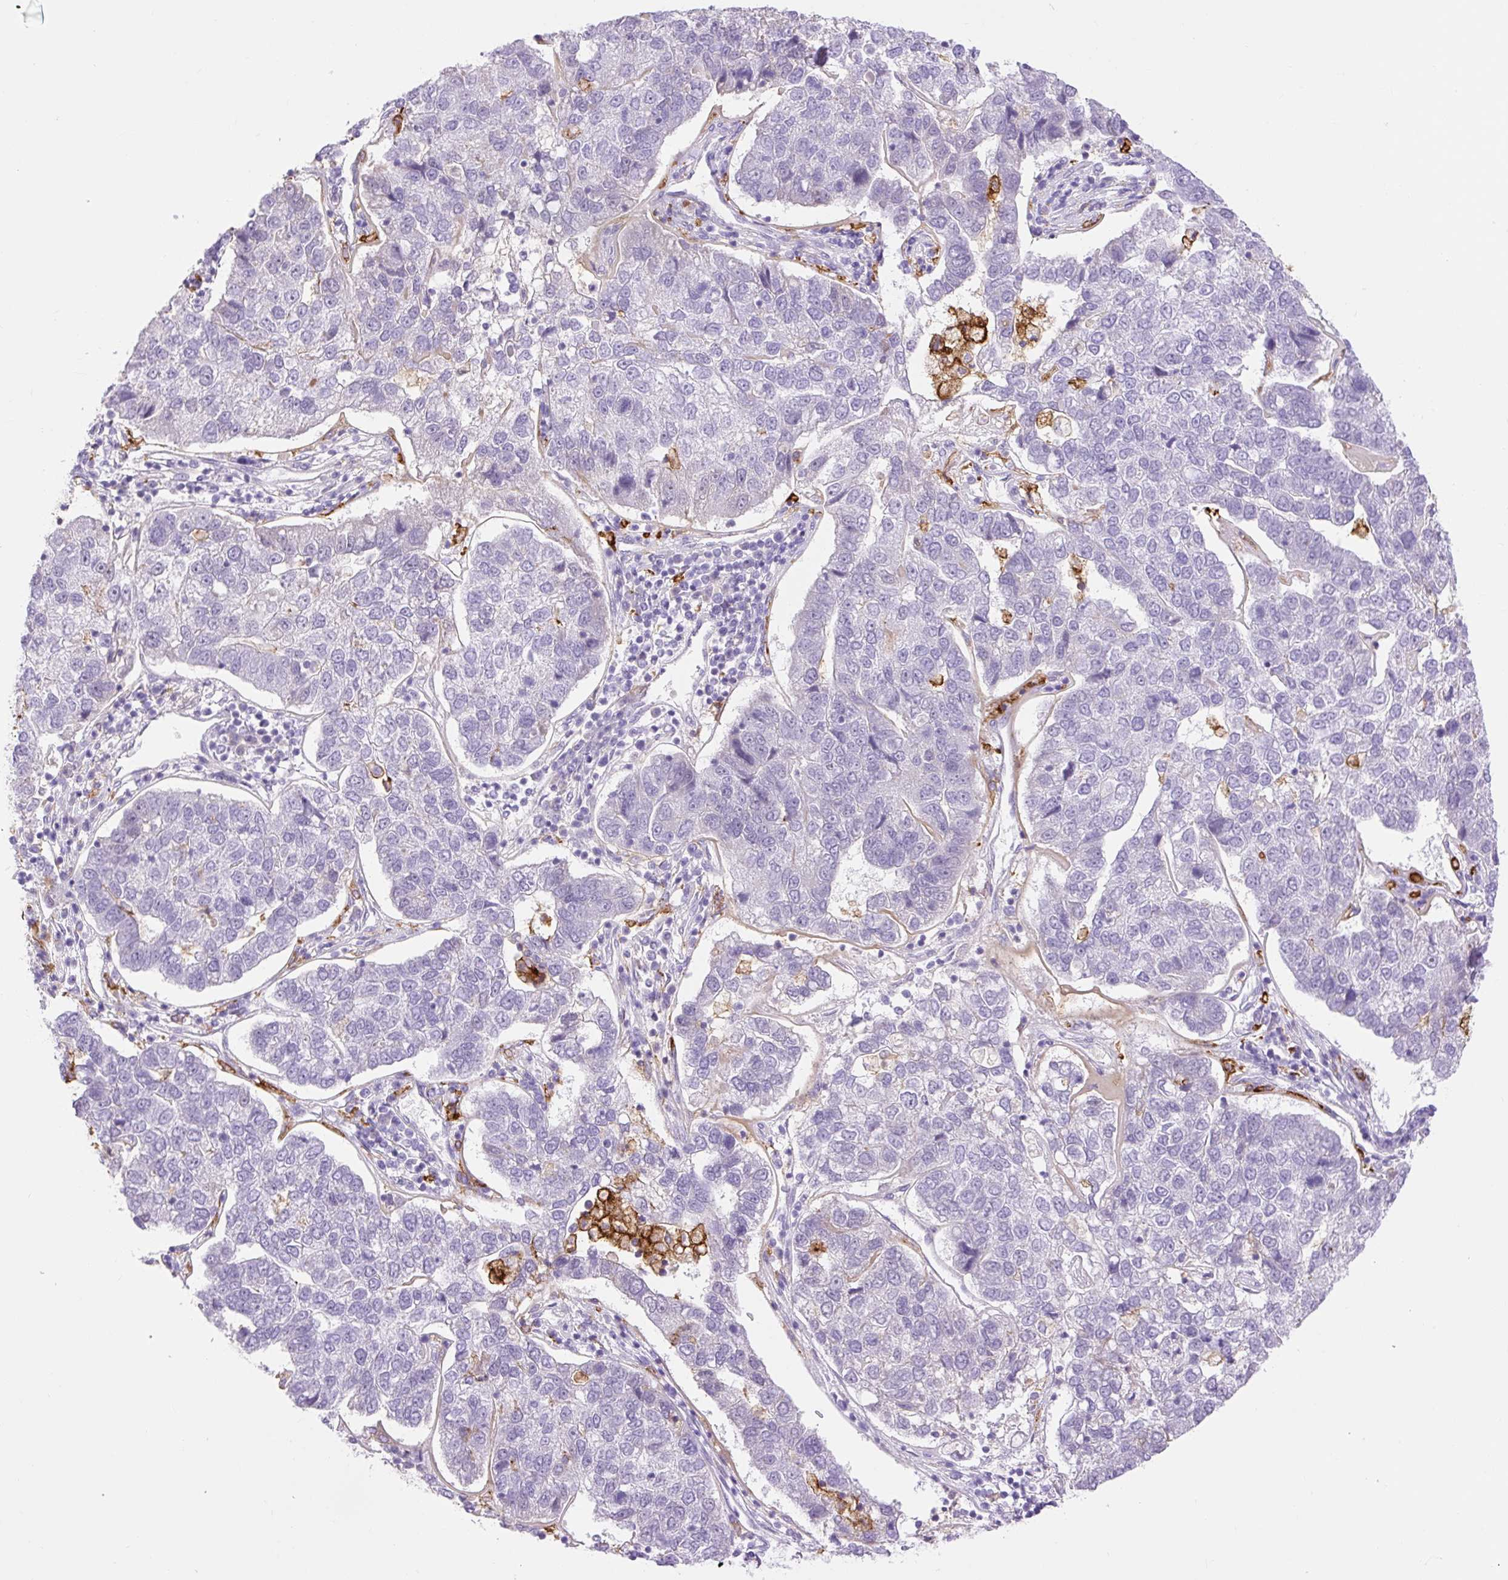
{"staining": {"intensity": "negative", "quantity": "none", "location": "none"}, "tissue": "pancreatic cancer", "cell_type": "Tumor cells", "image_type": "cancer", "snomed": [{"axis": "morphology", "description": "Adenocarcinoma, NOS"}, {"axis": "topography", "description": "Pancreas"}], "caption": "A high-resolution image shows immunohistochemistry staining of pancreatic cancer, which displays no significant staining in tumor cells.", "gene": "SIGLEC1", "patient": {"sex": "female", "age": 61}}